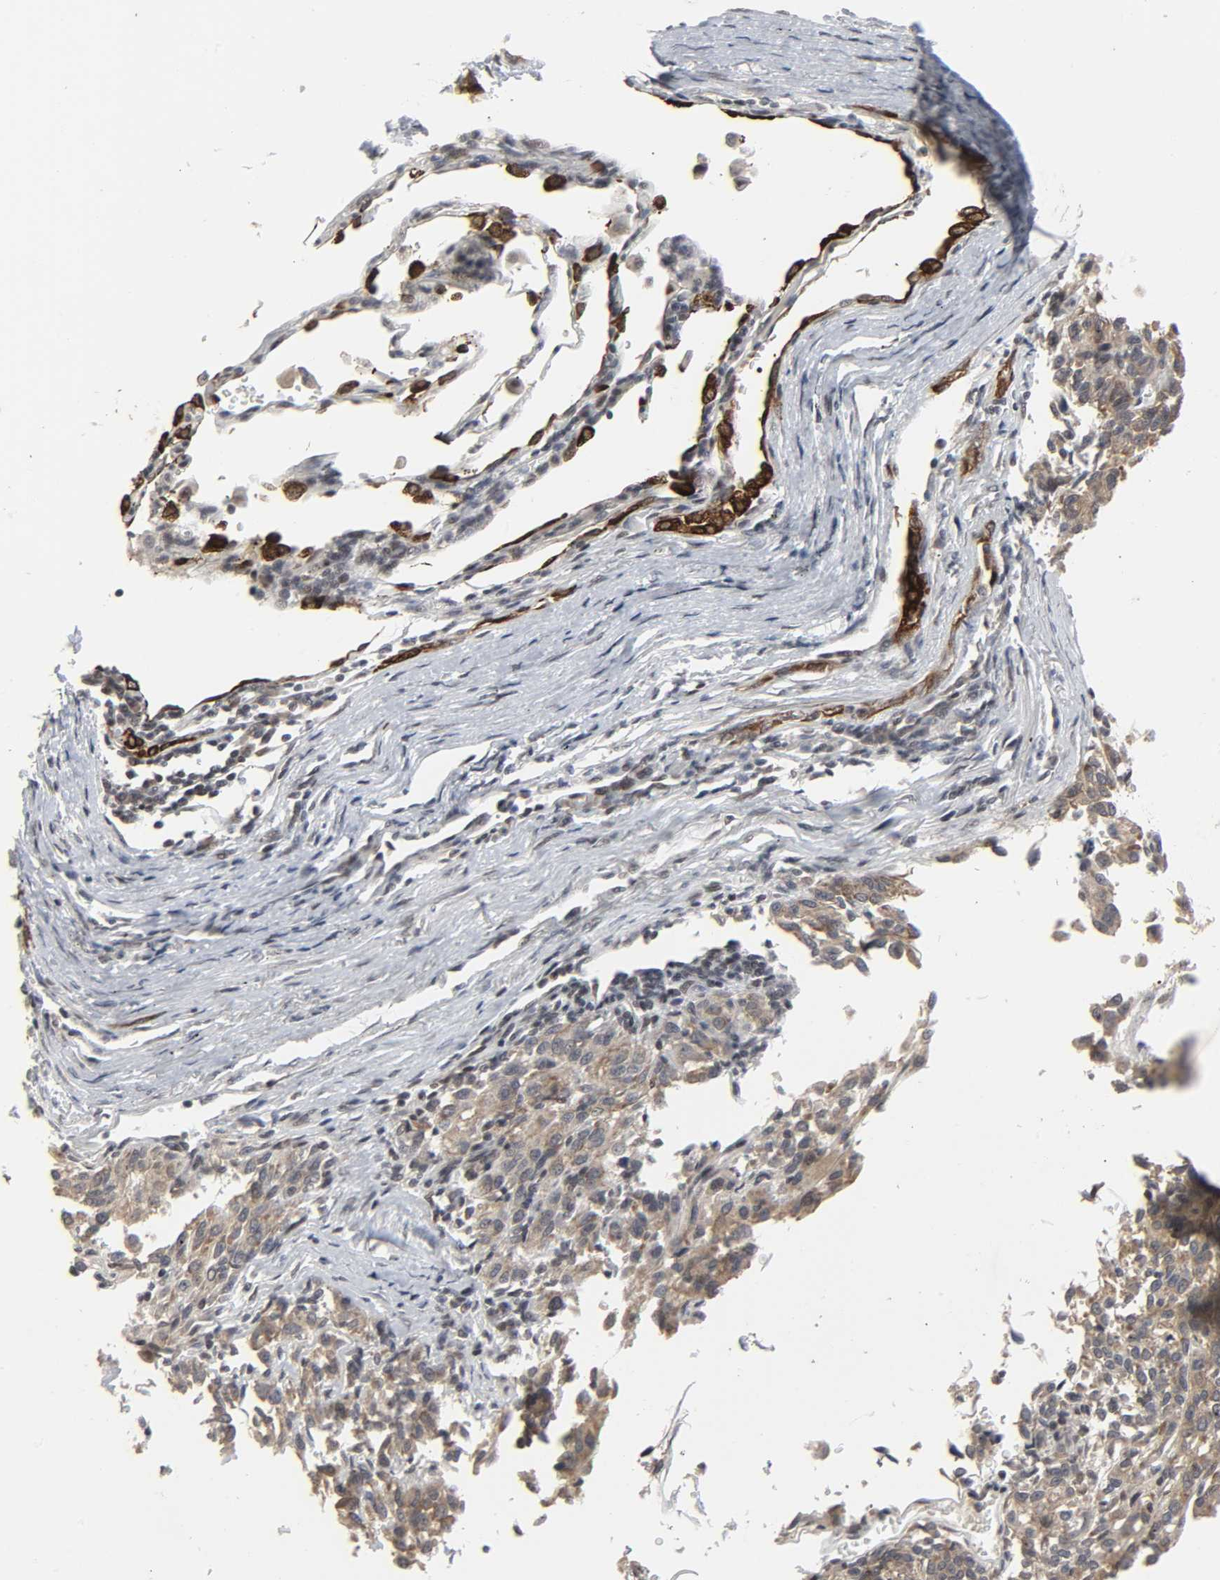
{"staining": {"intensity": "moderate", "quantity": ">75%", "location": "cytoplasmic/membranous"}, "tissue": "melanoma", "cell_type": "Tumor cells", "image_type": "cancer", "snomed": [{"axis": "morphology", "description": "Malignant melanoma, Metastatic site"}, {"axis": "topography", "description": "Lung"}], "caption": "Malignant melanoma (metastatic site) stained with a protein marker demonstrates moderate staining in tumor cells.", "gene": "MUC1", "patient": {"sex": "male", "age": 64}}